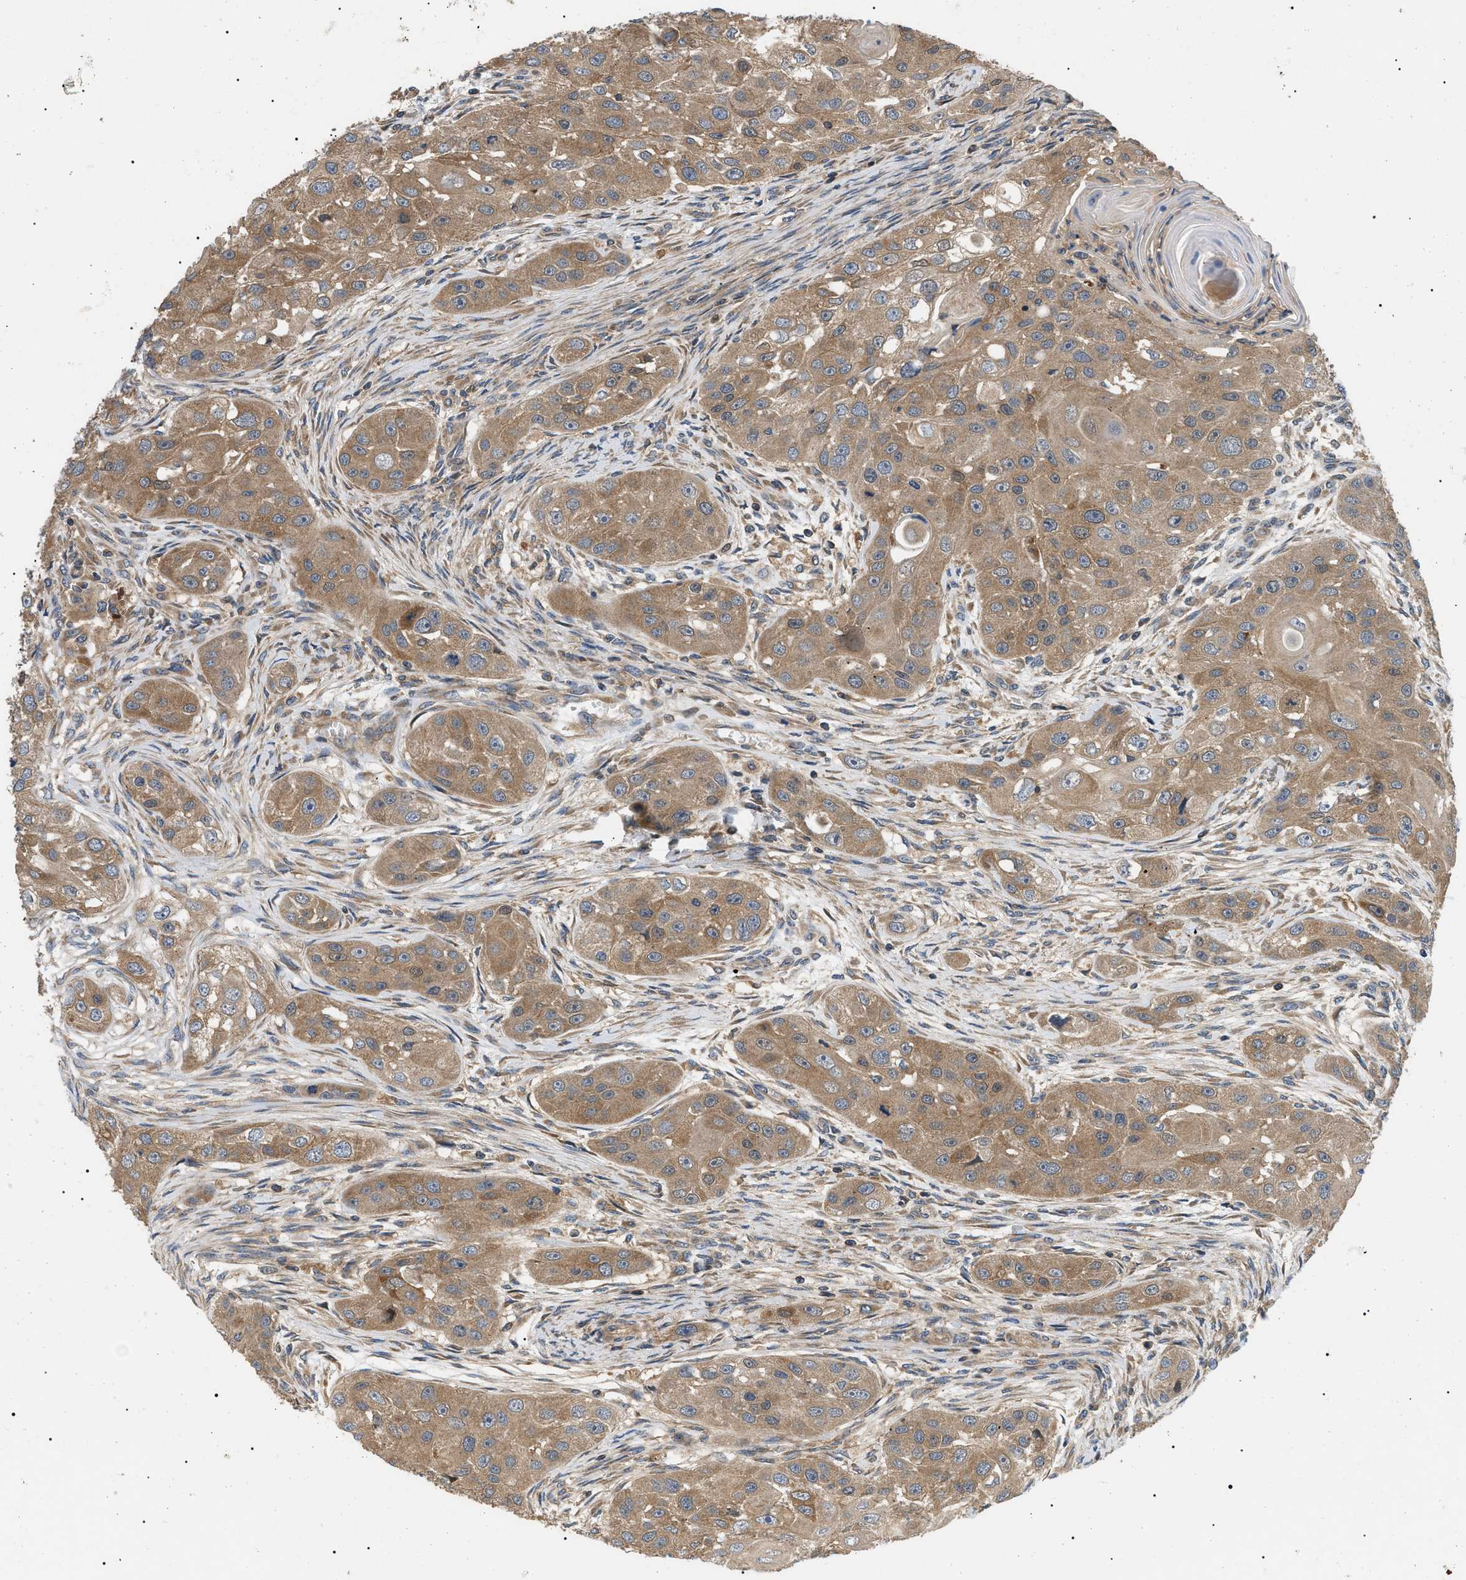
{"staining": {"intensity": "moderate", "quantity": ">75%", "location": "cytoplasmic/membranous"}, "tissue": "head and neck cancer", "cell_type": "Tumor cells", "image_type": "cancer", "snomed": [{"axis": "morphology", "description": "Normal tissue, NOS"}, {"axis": "morphology", "description": "Squamous cell carcinoma, NOS"}, {"axis": "topography", "description": "Skeletal muscle"}, {"axis": "topography", "description": "Head-Neck"}], "caption": "Head and neck cancer (squamous cell carcinoma) stained with DAB (3,3'-diaminobenzidine) immunohistochemistry demonstrates medium levels of moderate cytoplasmic/membranous staining in approximately >75% of tumor cells.", "gene": "PPM1B", "patient": {"sex": "male", "age": 51}}